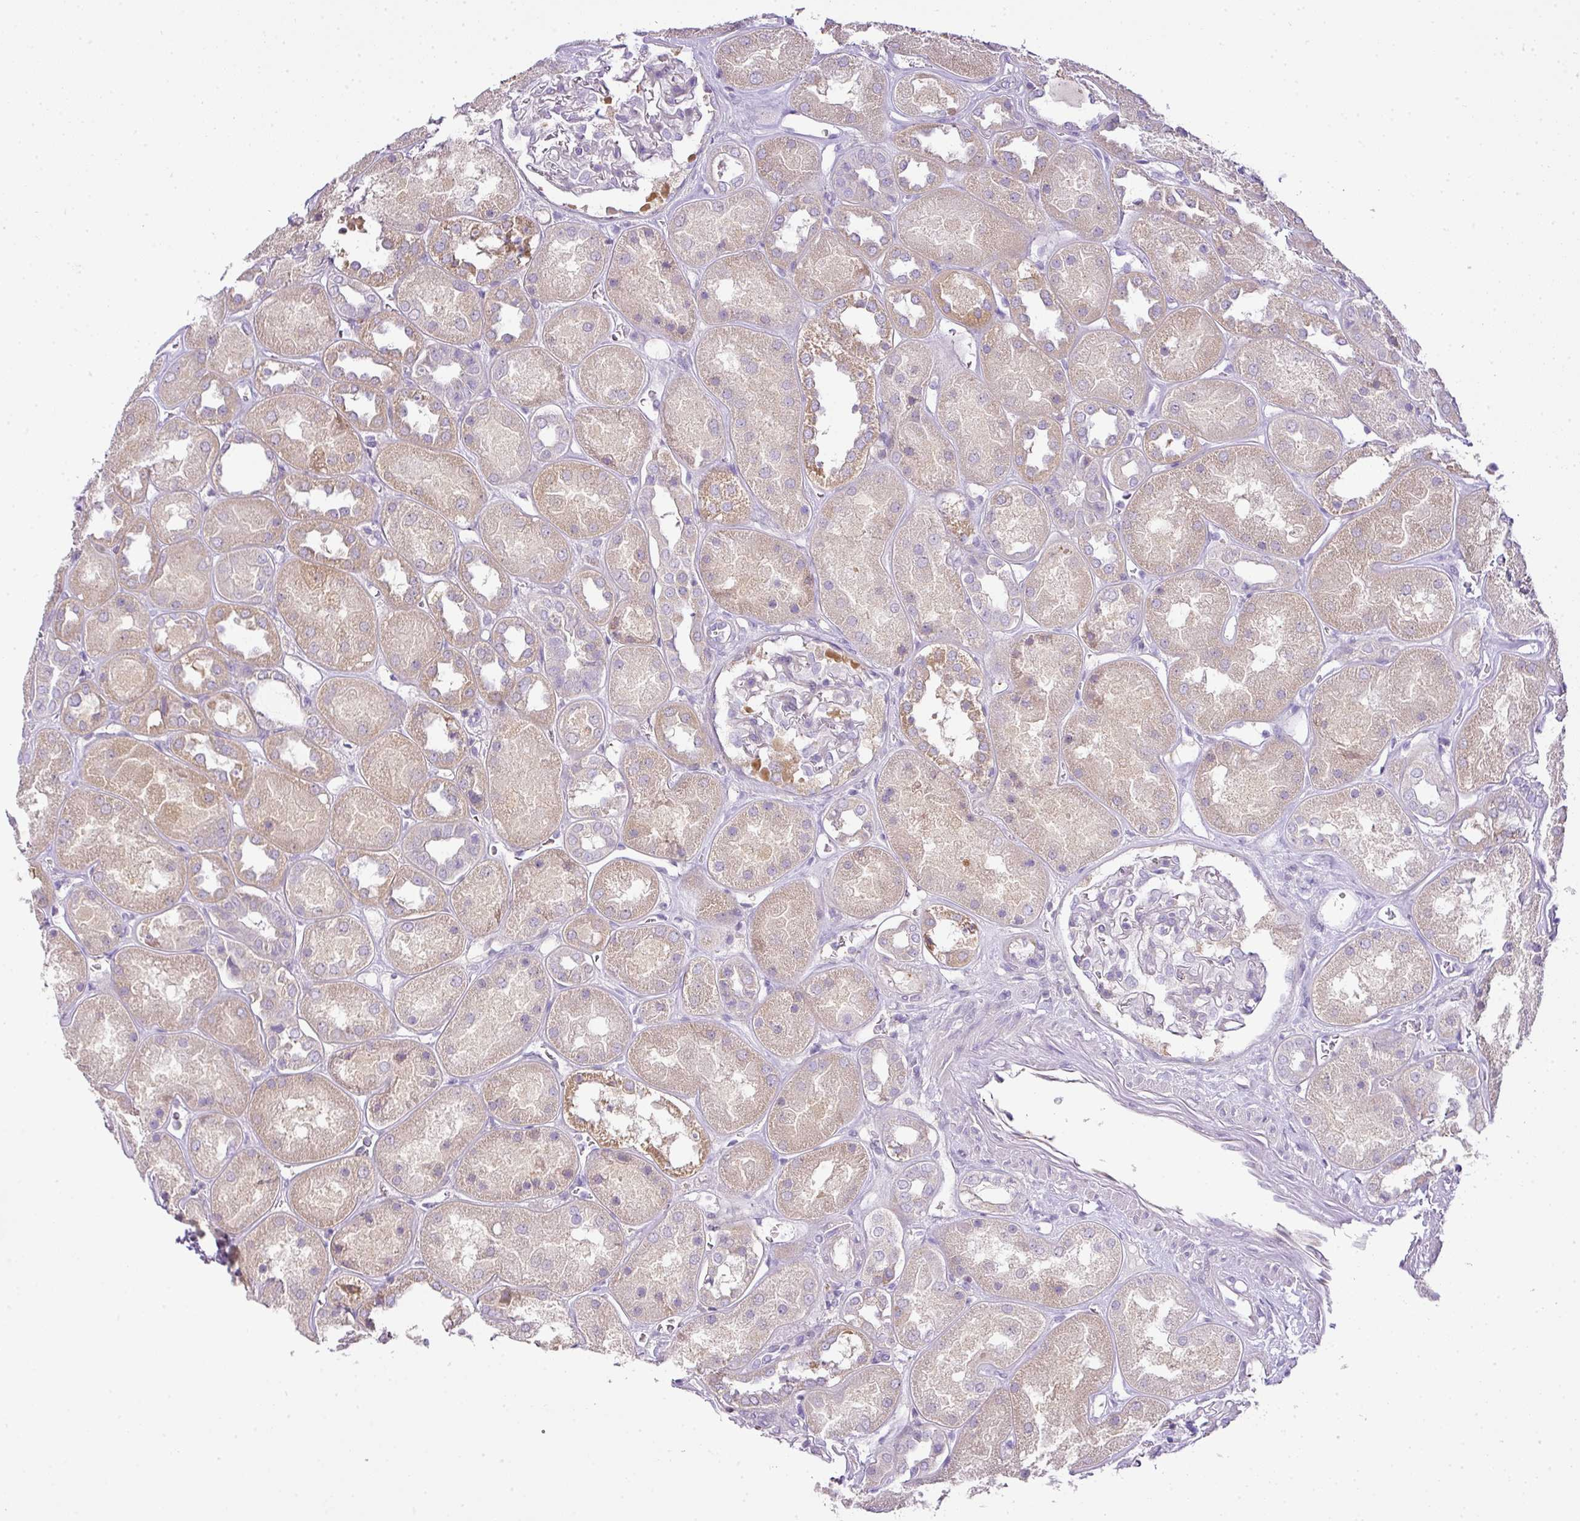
{"staining": {"intensity": "negative", "quantity": "none", "location": "none"}, "tissue": "kidney", "cell_type": "Cells in glomeruli", "image_type": "normal", "snomed": [{"axis": "morphology", "description": "Normal tissue, NOS"}, {"axis": "topography", "description": "Kidney"}], "caption": "Micrograph shows no significant protein staining in cells in glomeruli of benign kidney.", "gene": "HOXC13", "patient": {"sex": "male", "age": 70}}